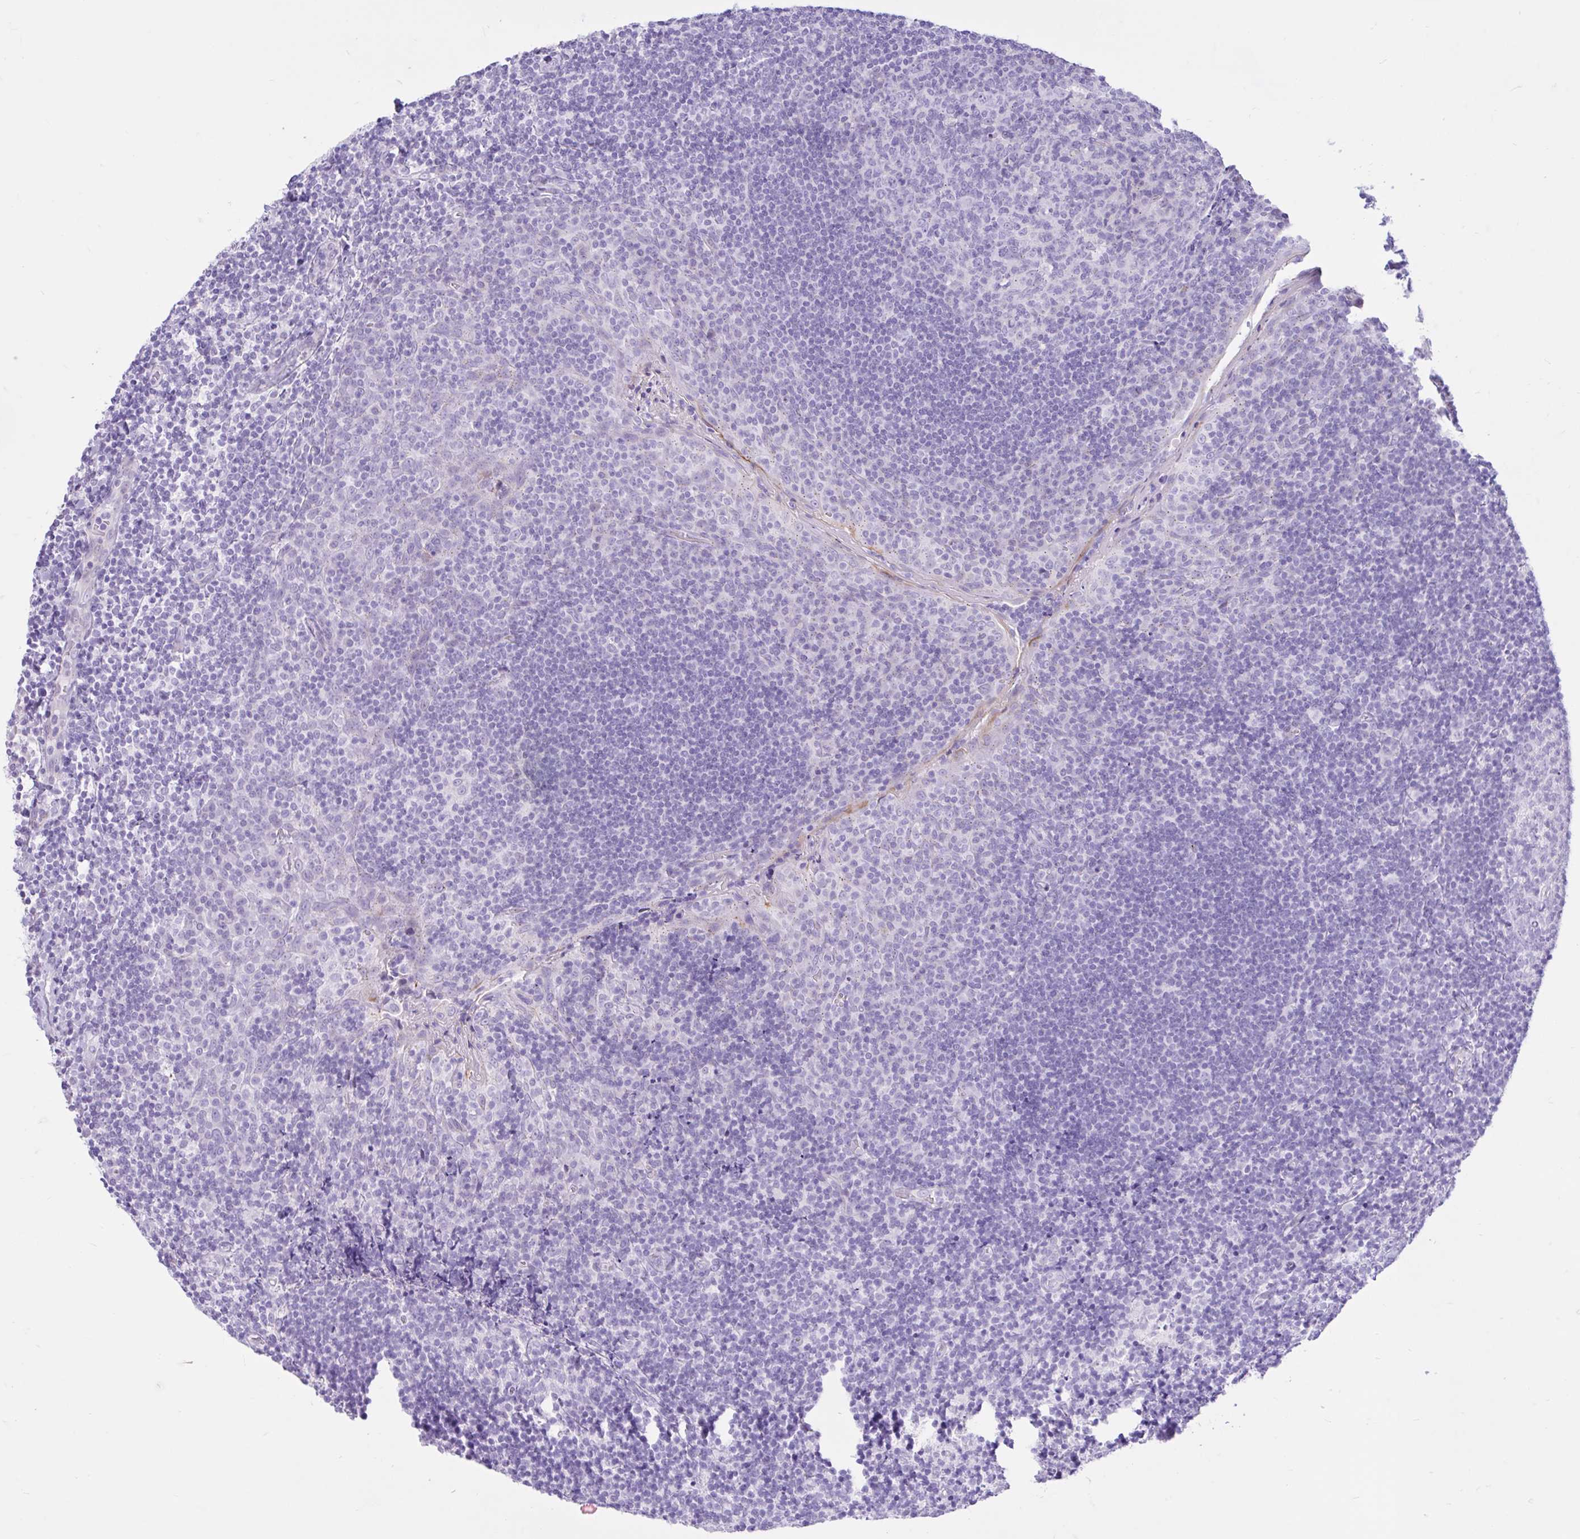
{"staining": {"intensity": "negative", "quantity": "none", "location": "none"}, "tissue": "tonsil", "cell_type": "Germinal center cells", "image_type": "normal", "snomed": [{"axis": "morphology", "description": "Normal tissue, NOS"}, {"axis": "topography", "description": "Tonsil"}], "caption": "This is a histopathology image of immunohistochemistry staining of benign tonsil, which shows no positivity in germinal center cells.", "gene": "REEP1", "patient": {"sex": "male", "age": 17}}